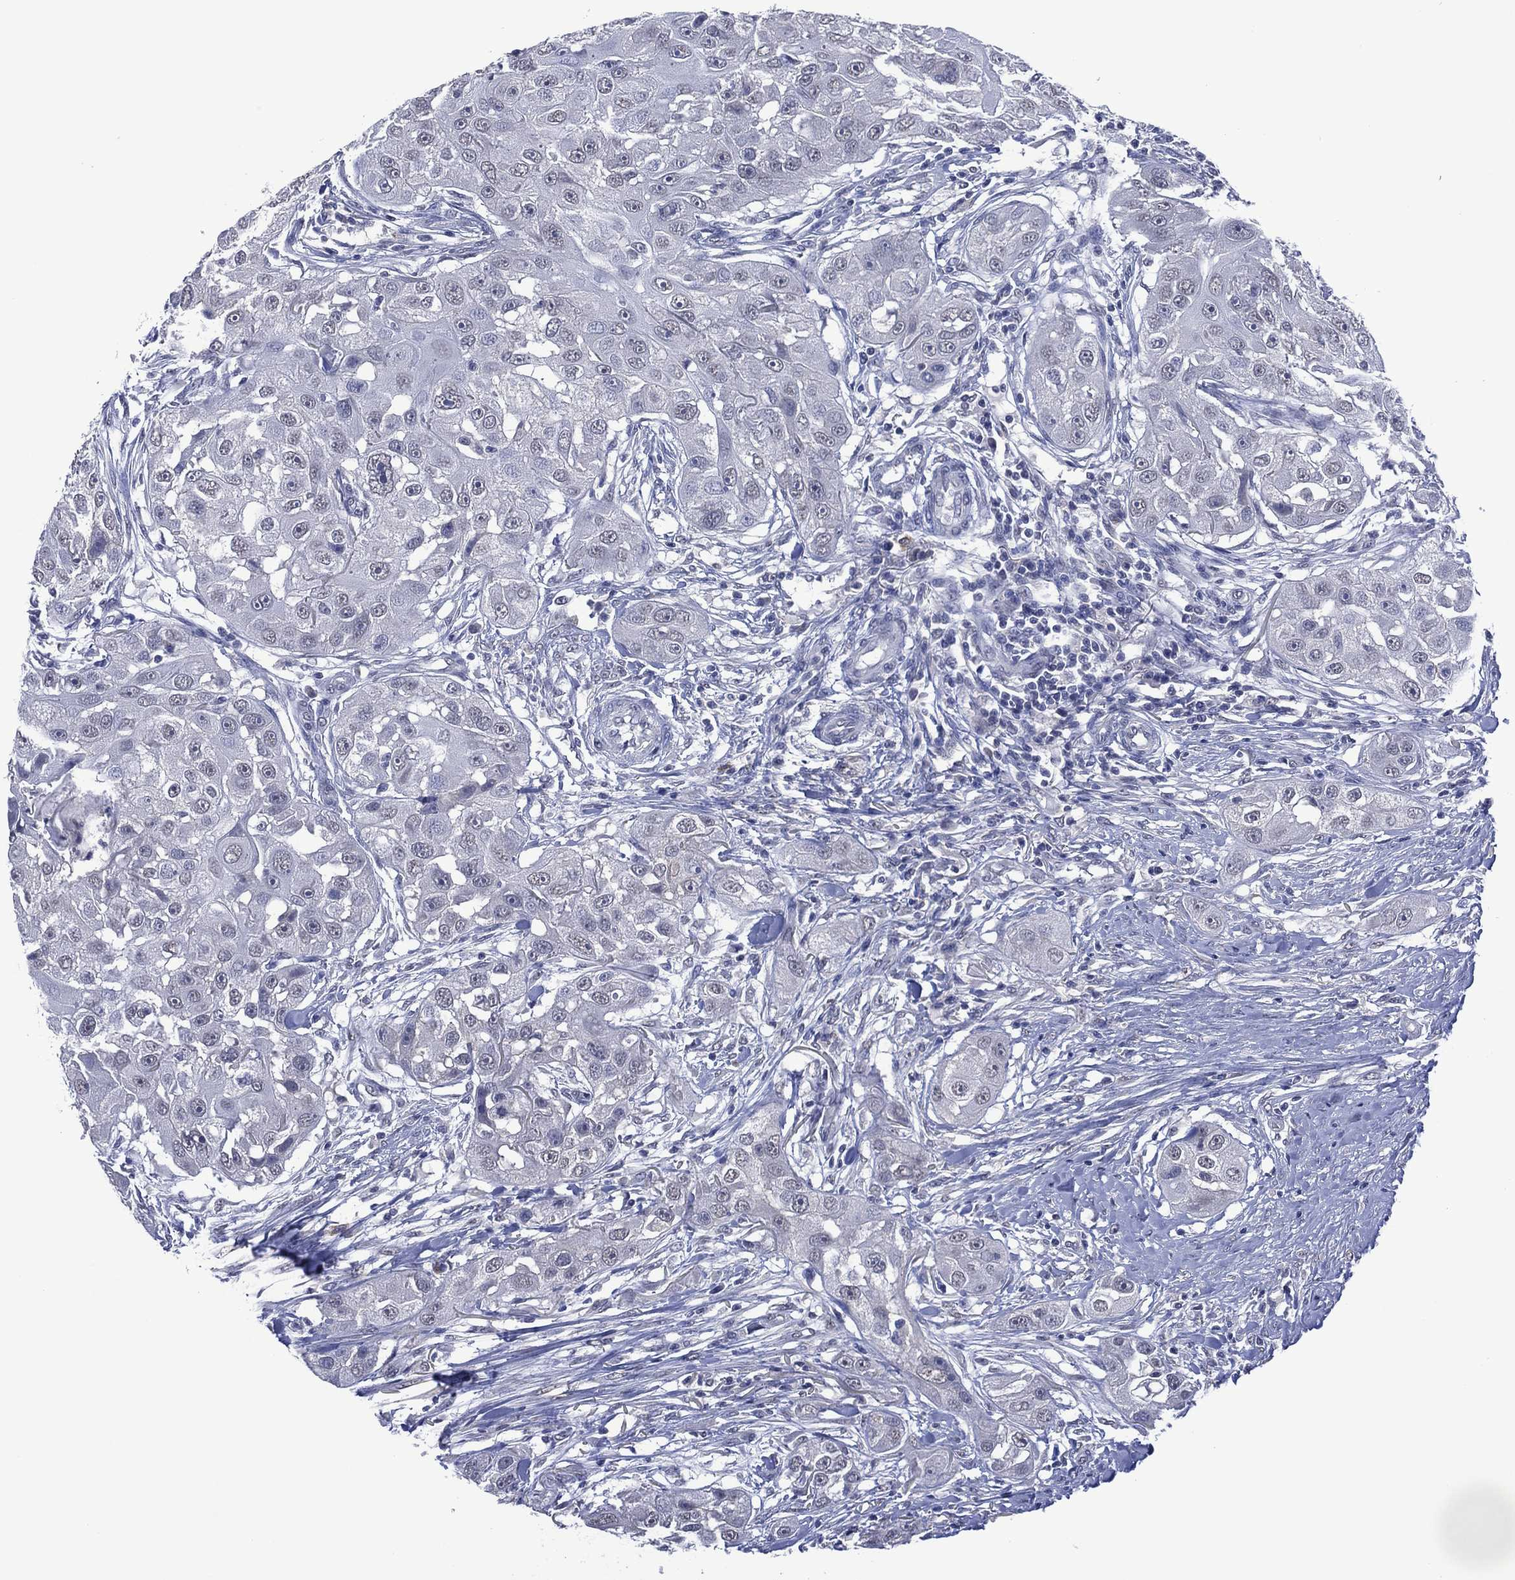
{"staining": {"intensity": "negative", "quantity": "none", "location": "none"}, "tissue": "head and neck cancer", "cell_type": "Tumor cells", "image_type": "cancer", "snomed": [{"axis": "morphology", "description": "Squamous cell carcinoma, NOS"}, {"axis": "topography", "description": "Head-Neck"}], "caption": "Immunohistochemistry (IHC) of human head and neck cancer exhibits no positivity in tumor cells. The staining is performed using DAB (3,3'-diaminobenzidine) brown chromogen with nuclei counter-stained in using hematoxylin.", "gene": "ASB10", "patient": {"sex": "male", "age": 51}}